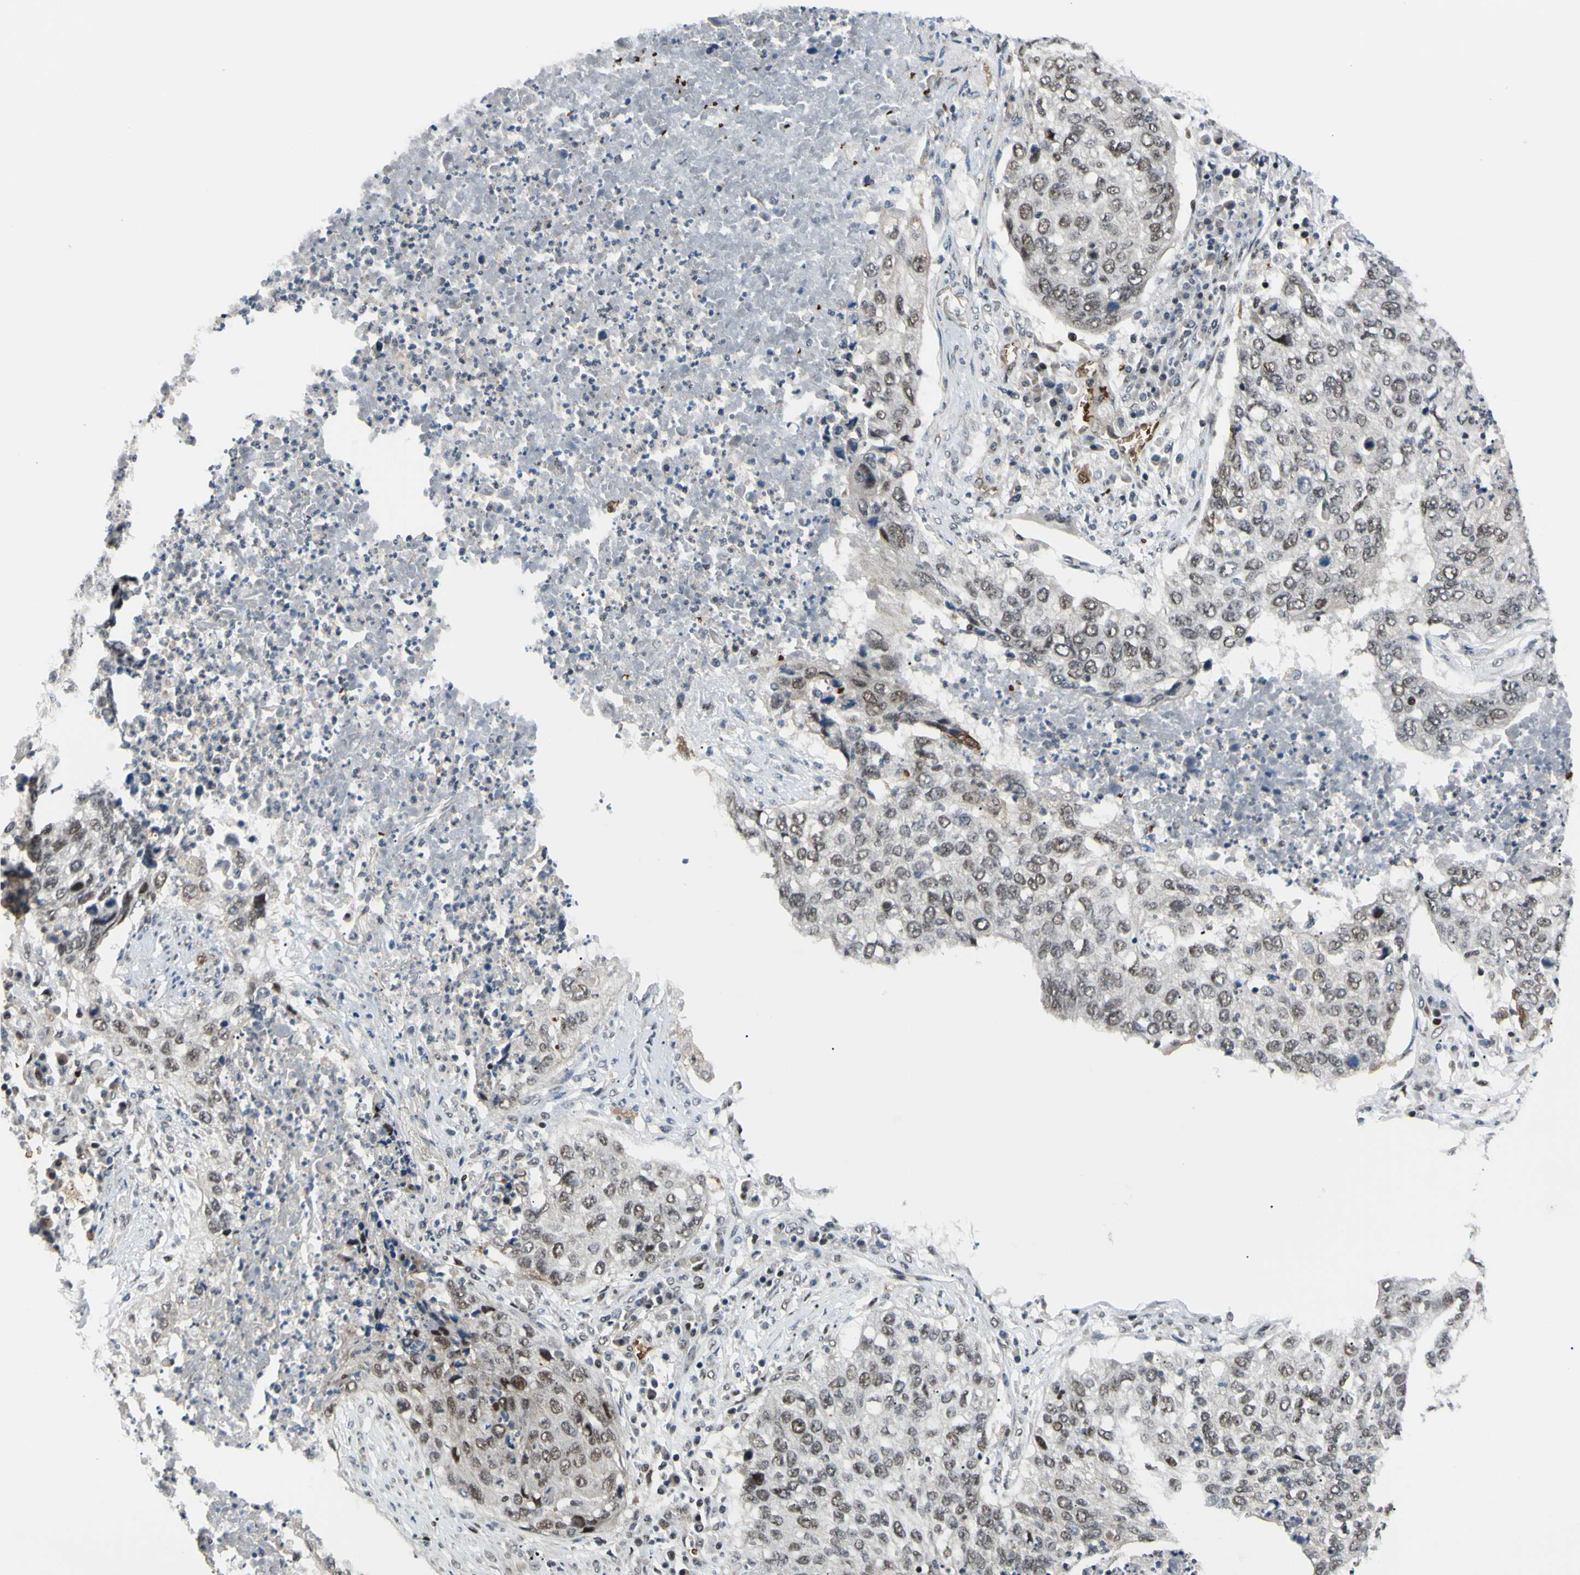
{"staining": {"intensity": "moderate", "quantity": ">75%", "location": "nuclear"}, "tissue": "lung cancer", "cell_type": "Tumor cells", "image_type": "cancer", "snomed": [{"axis": "morphology", "description": "Squamous cell carcinoma, NOS"}, {"axis": "topography", "description": "Lung"}], "caption": "Protein positivity by immunohistochemistry displays moderate nuclear staining in about >75% of tumor cells in lung cancer (squamous cell carcinoma). Immunohistochemistry (ihc) stains the protein of interest in brown and the nuclei are stained blue.", "gene": "THAP12", "patient": {"sex": "female", "age": 63}}